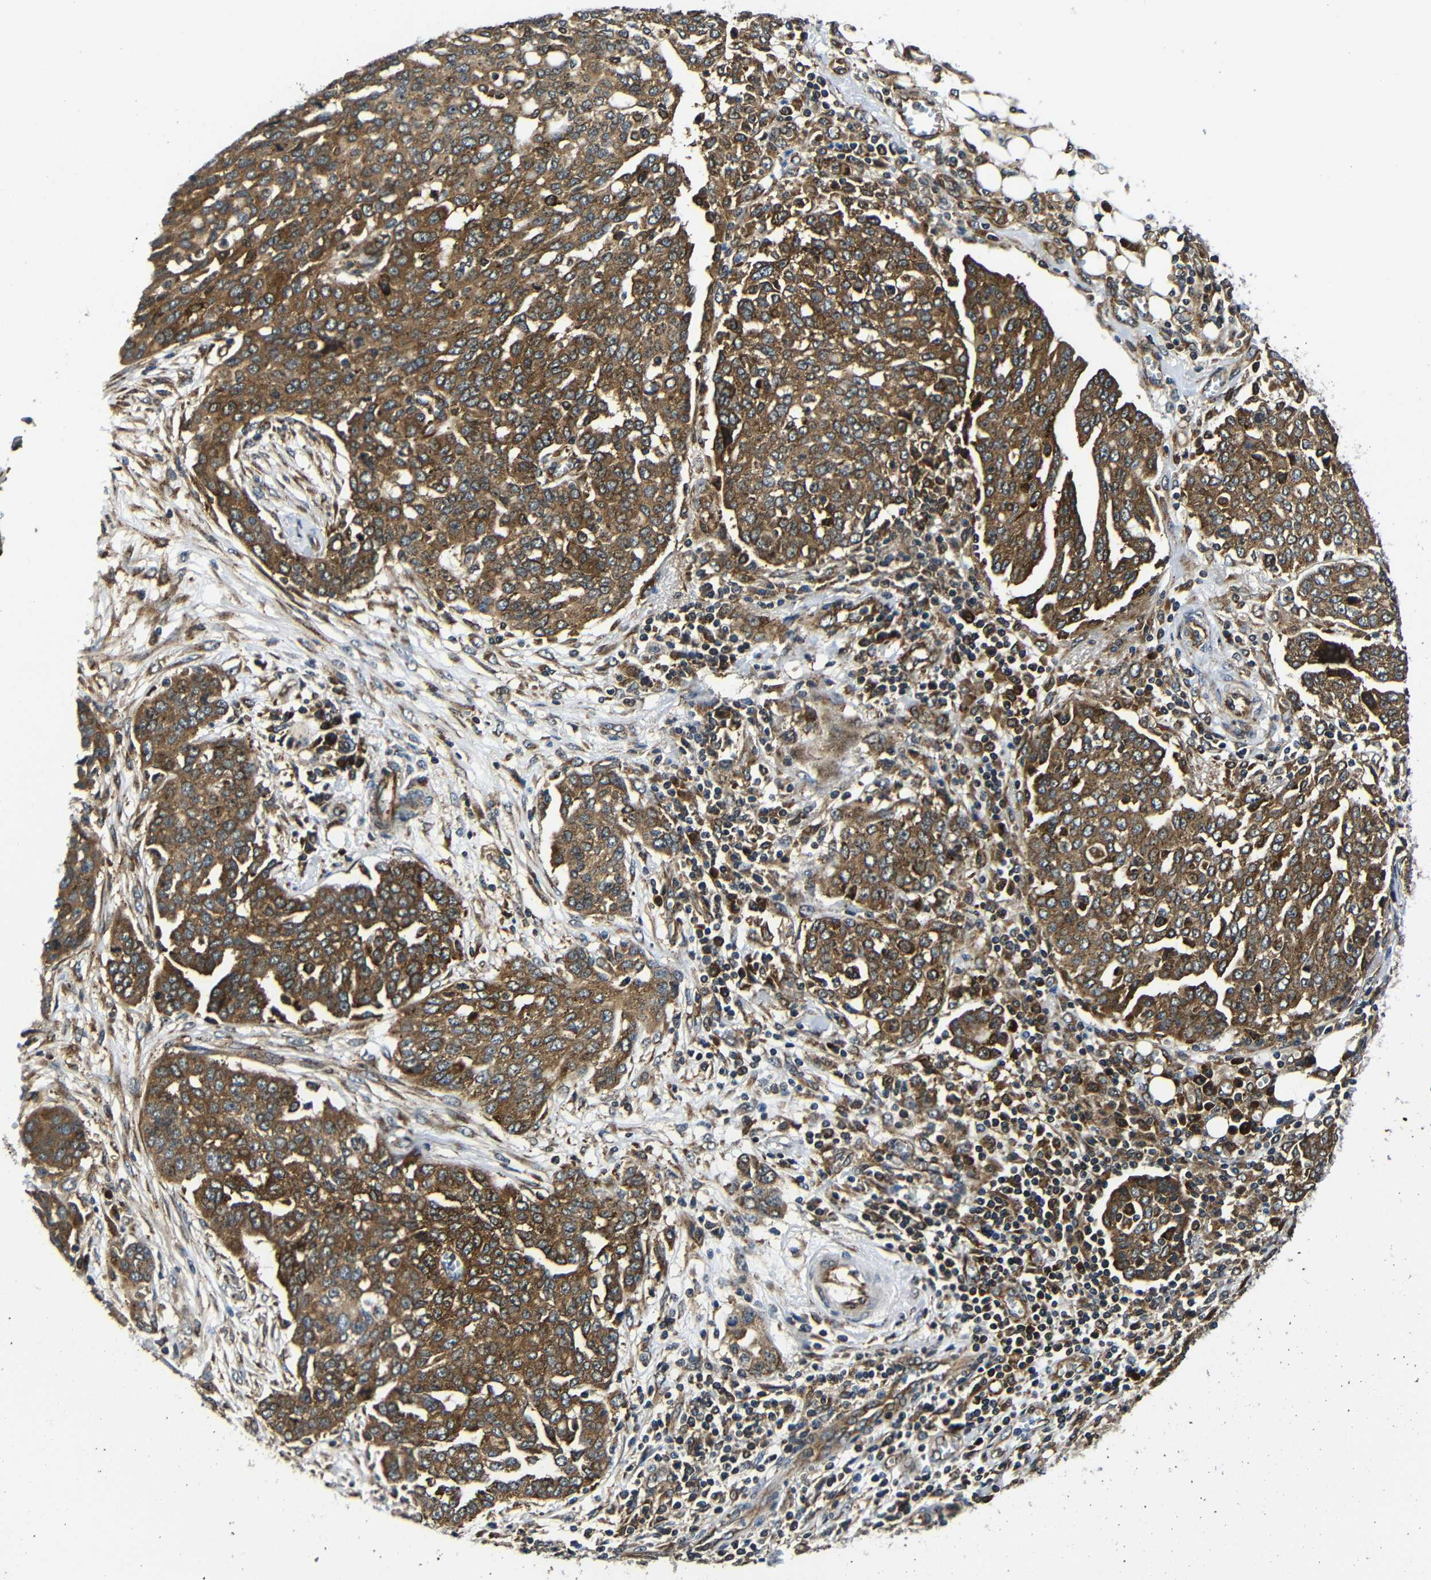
{"staining": {"intensity": "strong", "quantity": ">75%", "location": "cytoplasmic/membranous"}, "tissue": "ovarian cancer", "cell_type": "Tumor cells", "image_type": "cancer", "snomed": [{"axis": "morphology", "description": "Cystadenocarcinoma, serous, NOS"}, {"axis": "topography", "description": "Soft tissue"}, {"axis": "topography", "description": "Ovary"}], "caption": "A brown stain labels strong cytoplasmic/membranous expression of a protein in human ovarian cancer tumor cells.", "gene": "ABCE1", "patient": {"sex": "female", "age": 57}}